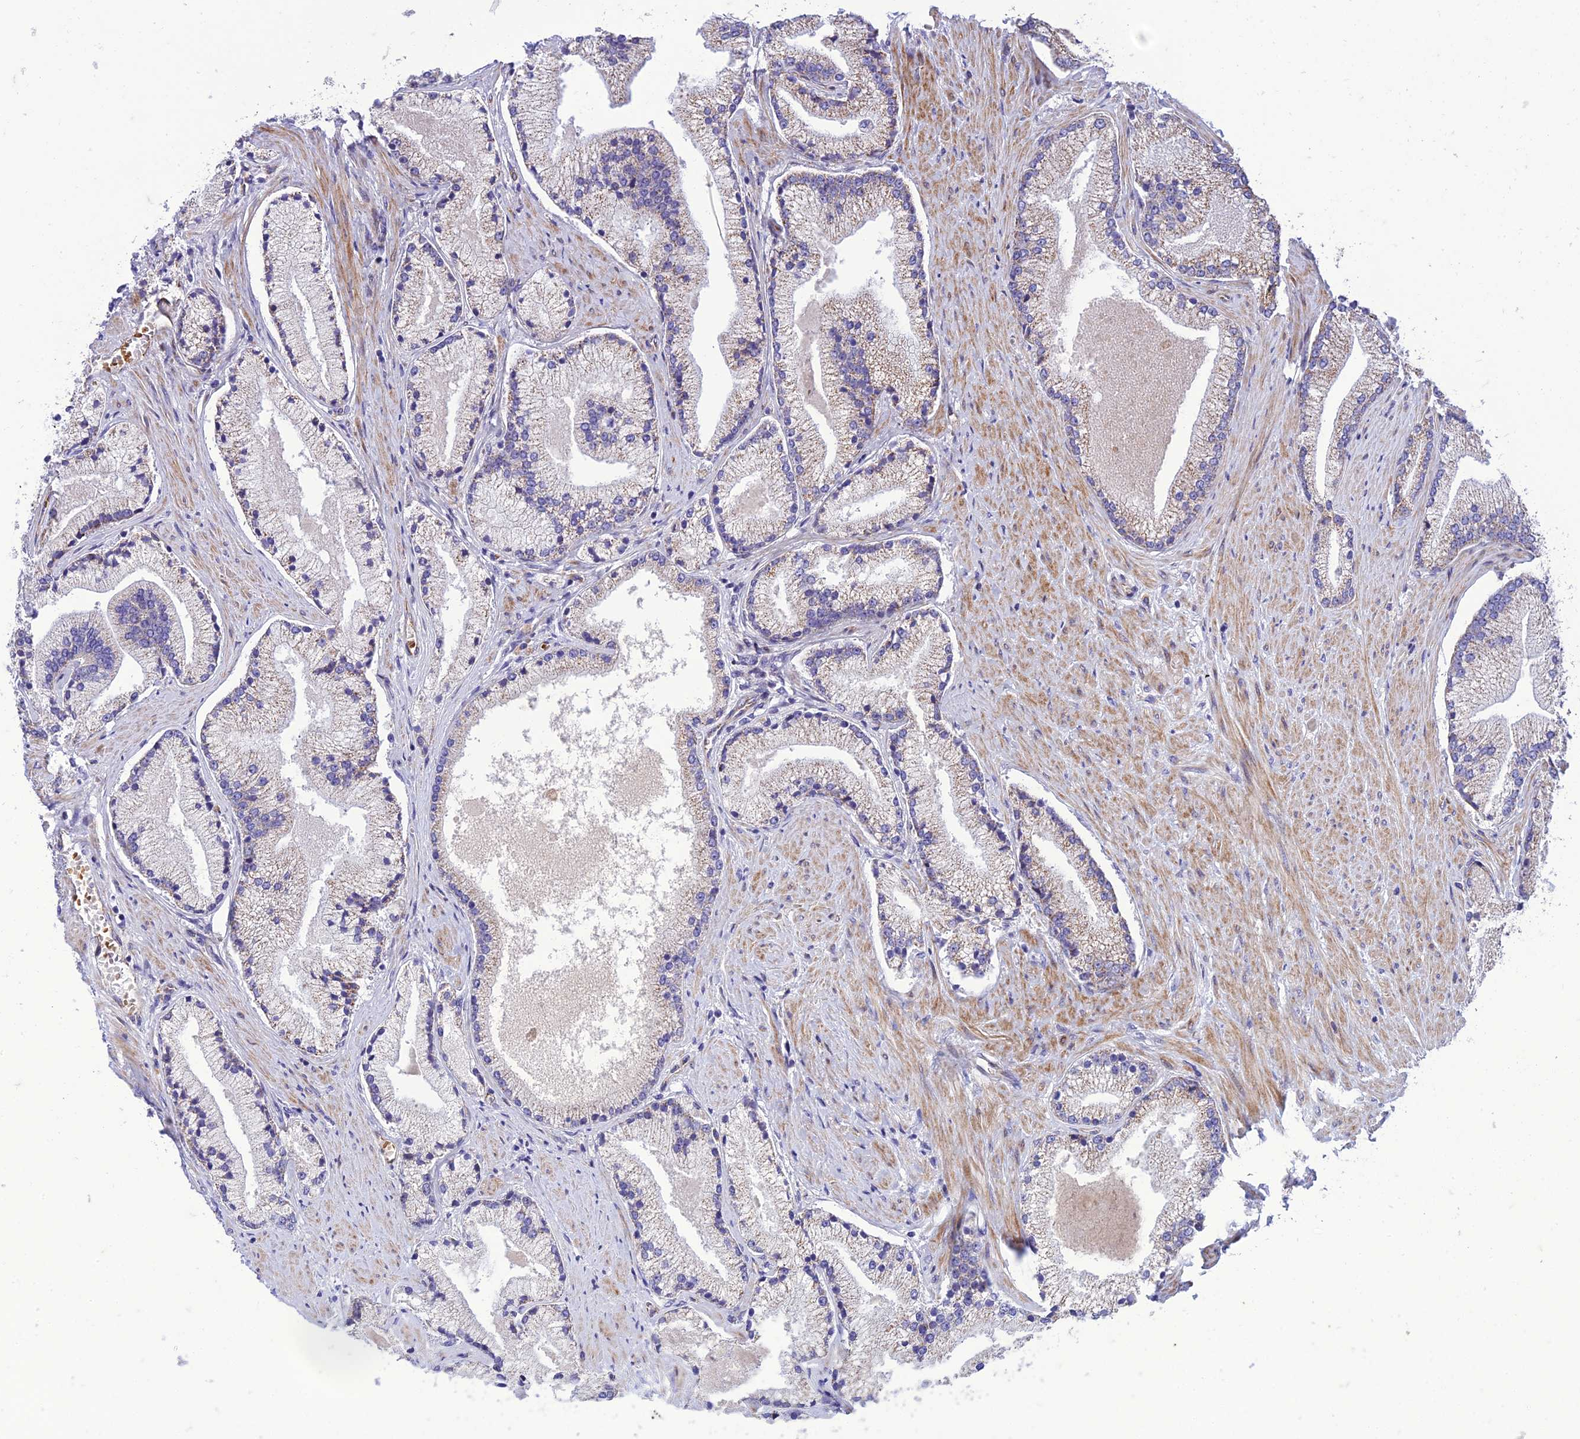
{"staining": {"intensity": "negative", "quantity": "none", "location": "none"}, "tissue": "prostate cancer", "cell_type": "Tumor cells", "image_type": "cancer", "snomed": [{"axis": "morphology", "description": "Adenocarcinoma, High grade"}, {"axis": "topography", "description": "Prostate"}], "caption": "An image of human prostate cancer is negative for staining in tumor cells.", "gene": "SEL1L3", "patient": {"sex": "male", "age": 67}}